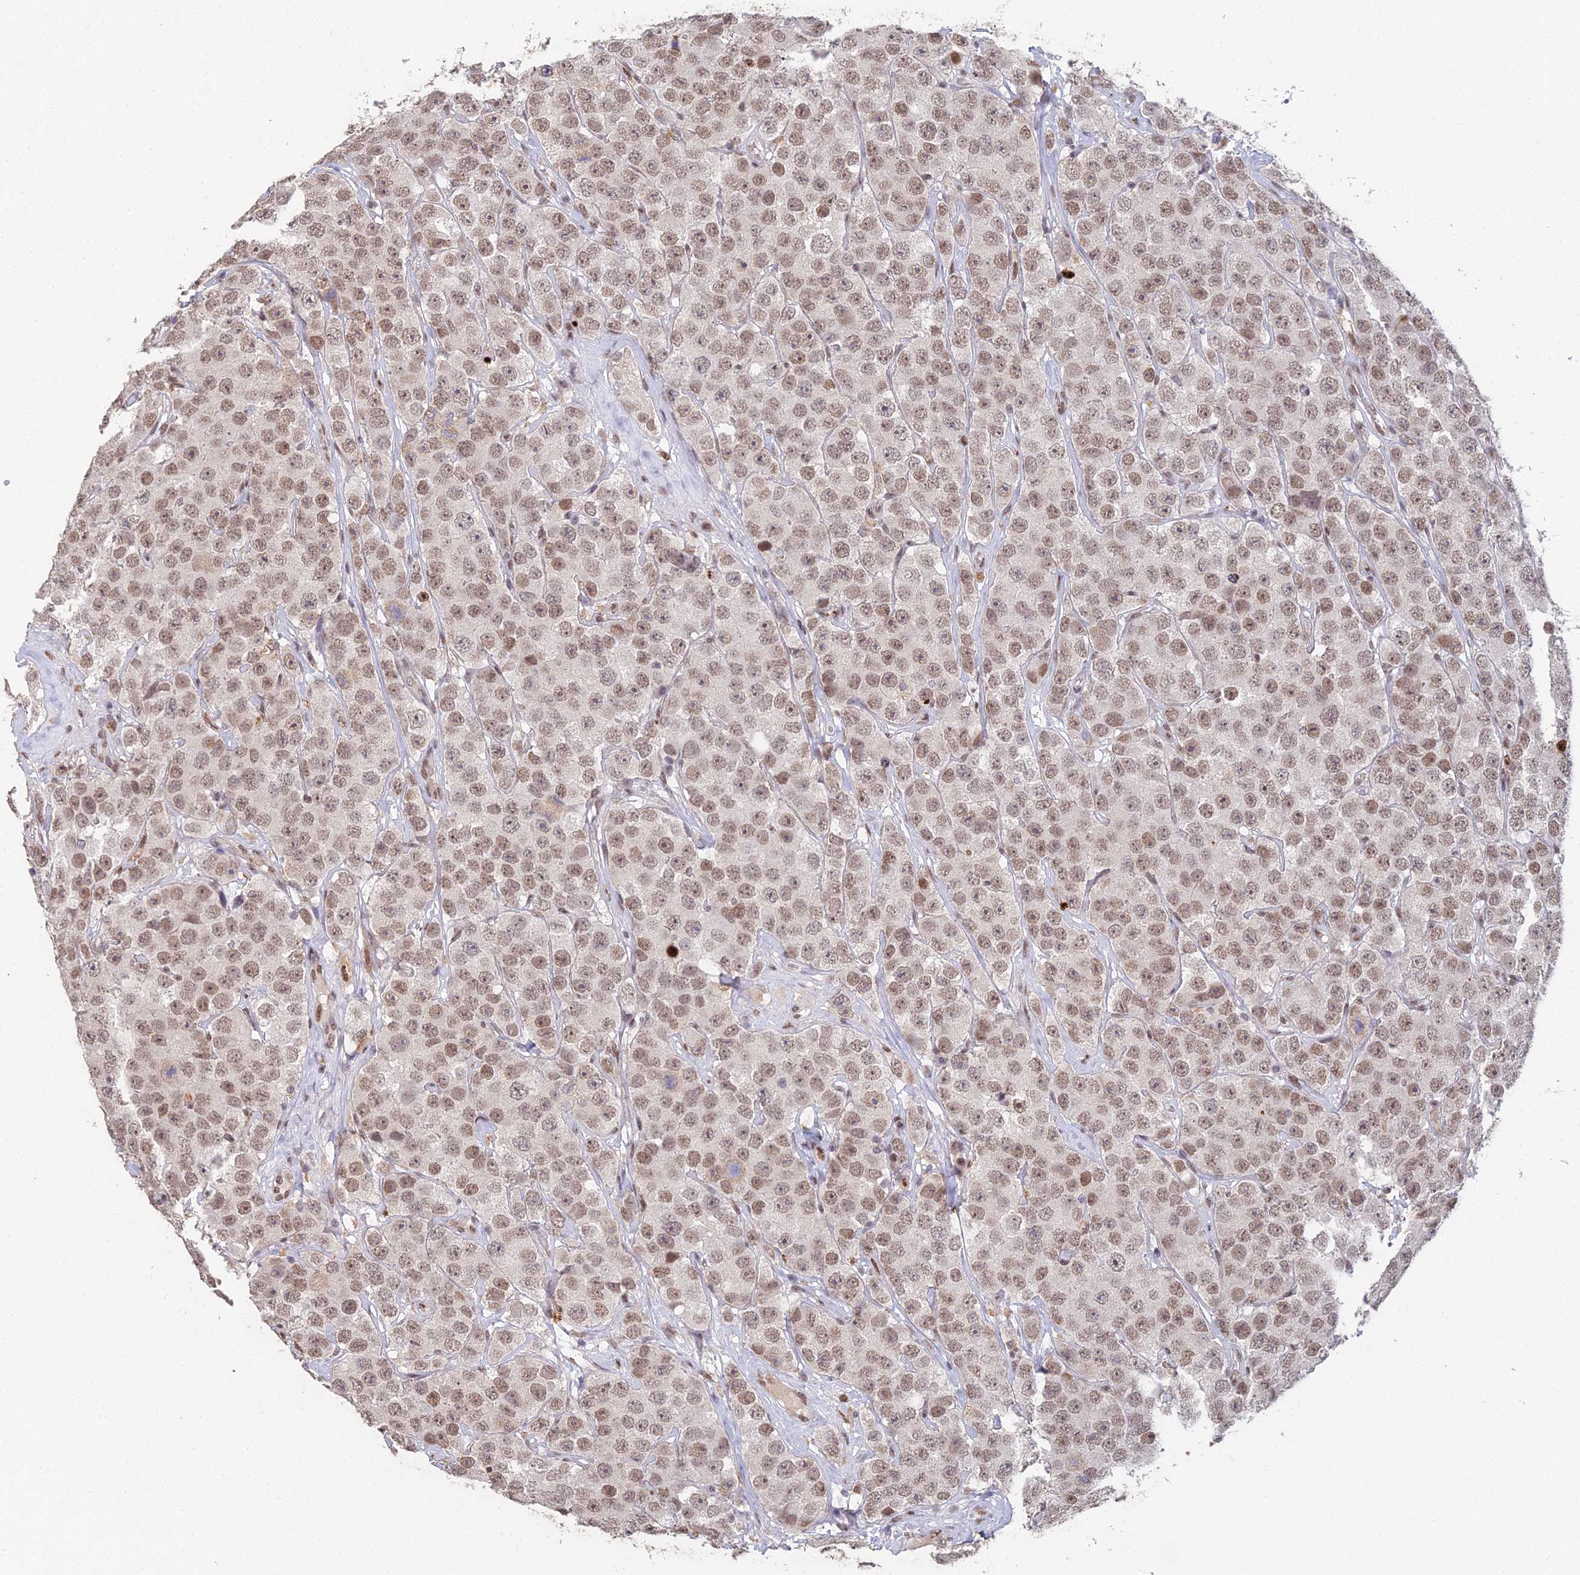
{"staining": {"intensity": "moderate", "quantity": ">75%", "location": "nuclear"}, "tissue": "testis cancer", "cell_type": "Tumor cells", "image_type": "cancer", "snomed": [{"axis": "morphology", "description": "Seminoma, NOS"}, {"axis": "topography", "description": "Testis"}], "caption": "Immunohistochemical staining of seminoma (testis) reveals moderate nuclear protein staining in about >75% of tumor cells.", "gene": "ABHD17A", "patient": {"sex": "male", "age": 28}}